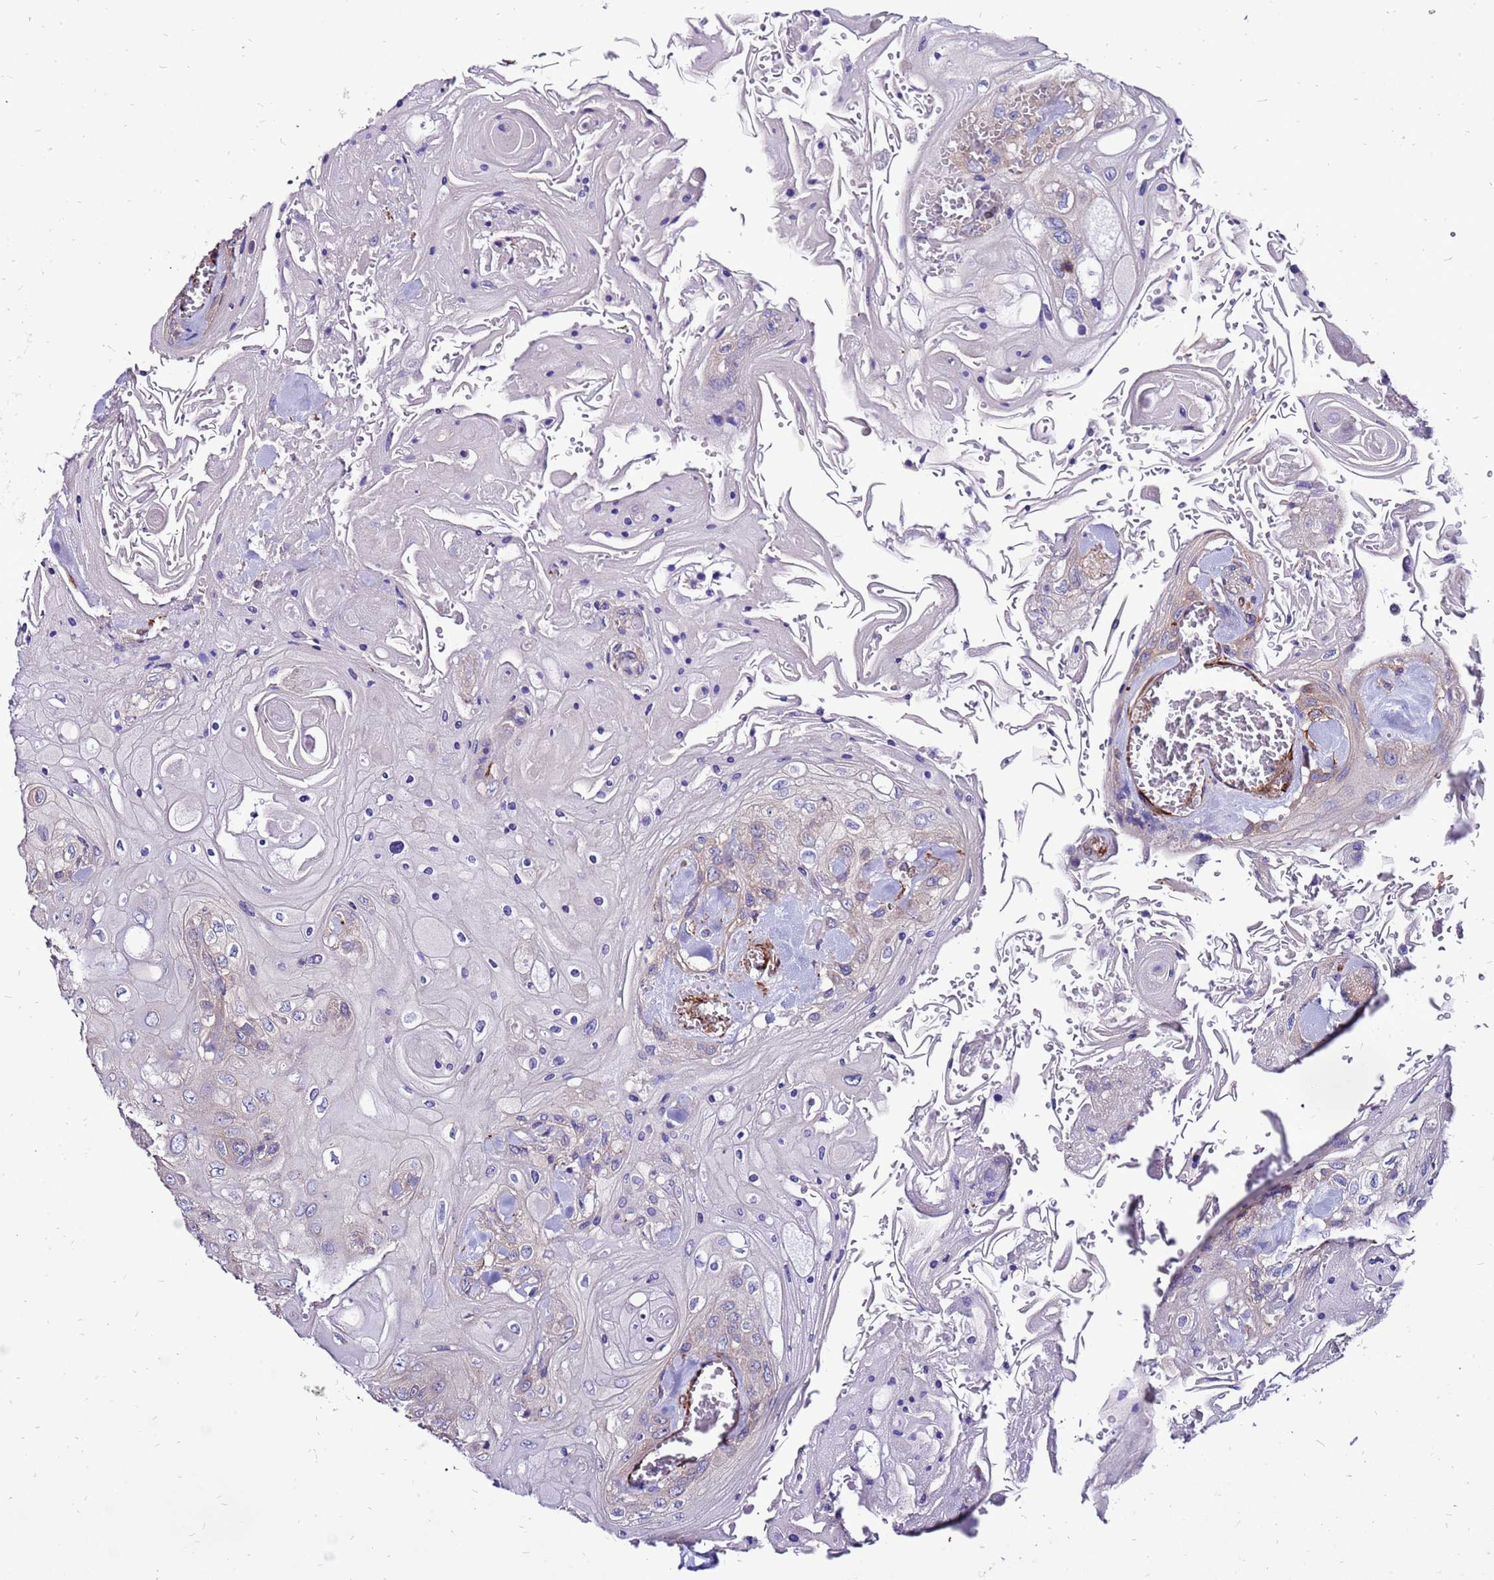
{"staining": {"intensity": "negative", "quantity": "none", "location": "none"}, "tissue": "head and neck cancer", "cell_type": "Tumor cells", "image_type": "cancer", "snomed": [{"axis": "morphology", "description": "Squamous cell carcinoma, NOS"}, {"axis": "topography", "description": "Head-Neck"}], "caption": "Squamous cell carcinoma (head and neck) stained for a protein using IHC demonstrates no expression tumor cells.", "gene": "EI24", "patient": {"sex": "female", "age": 43}}